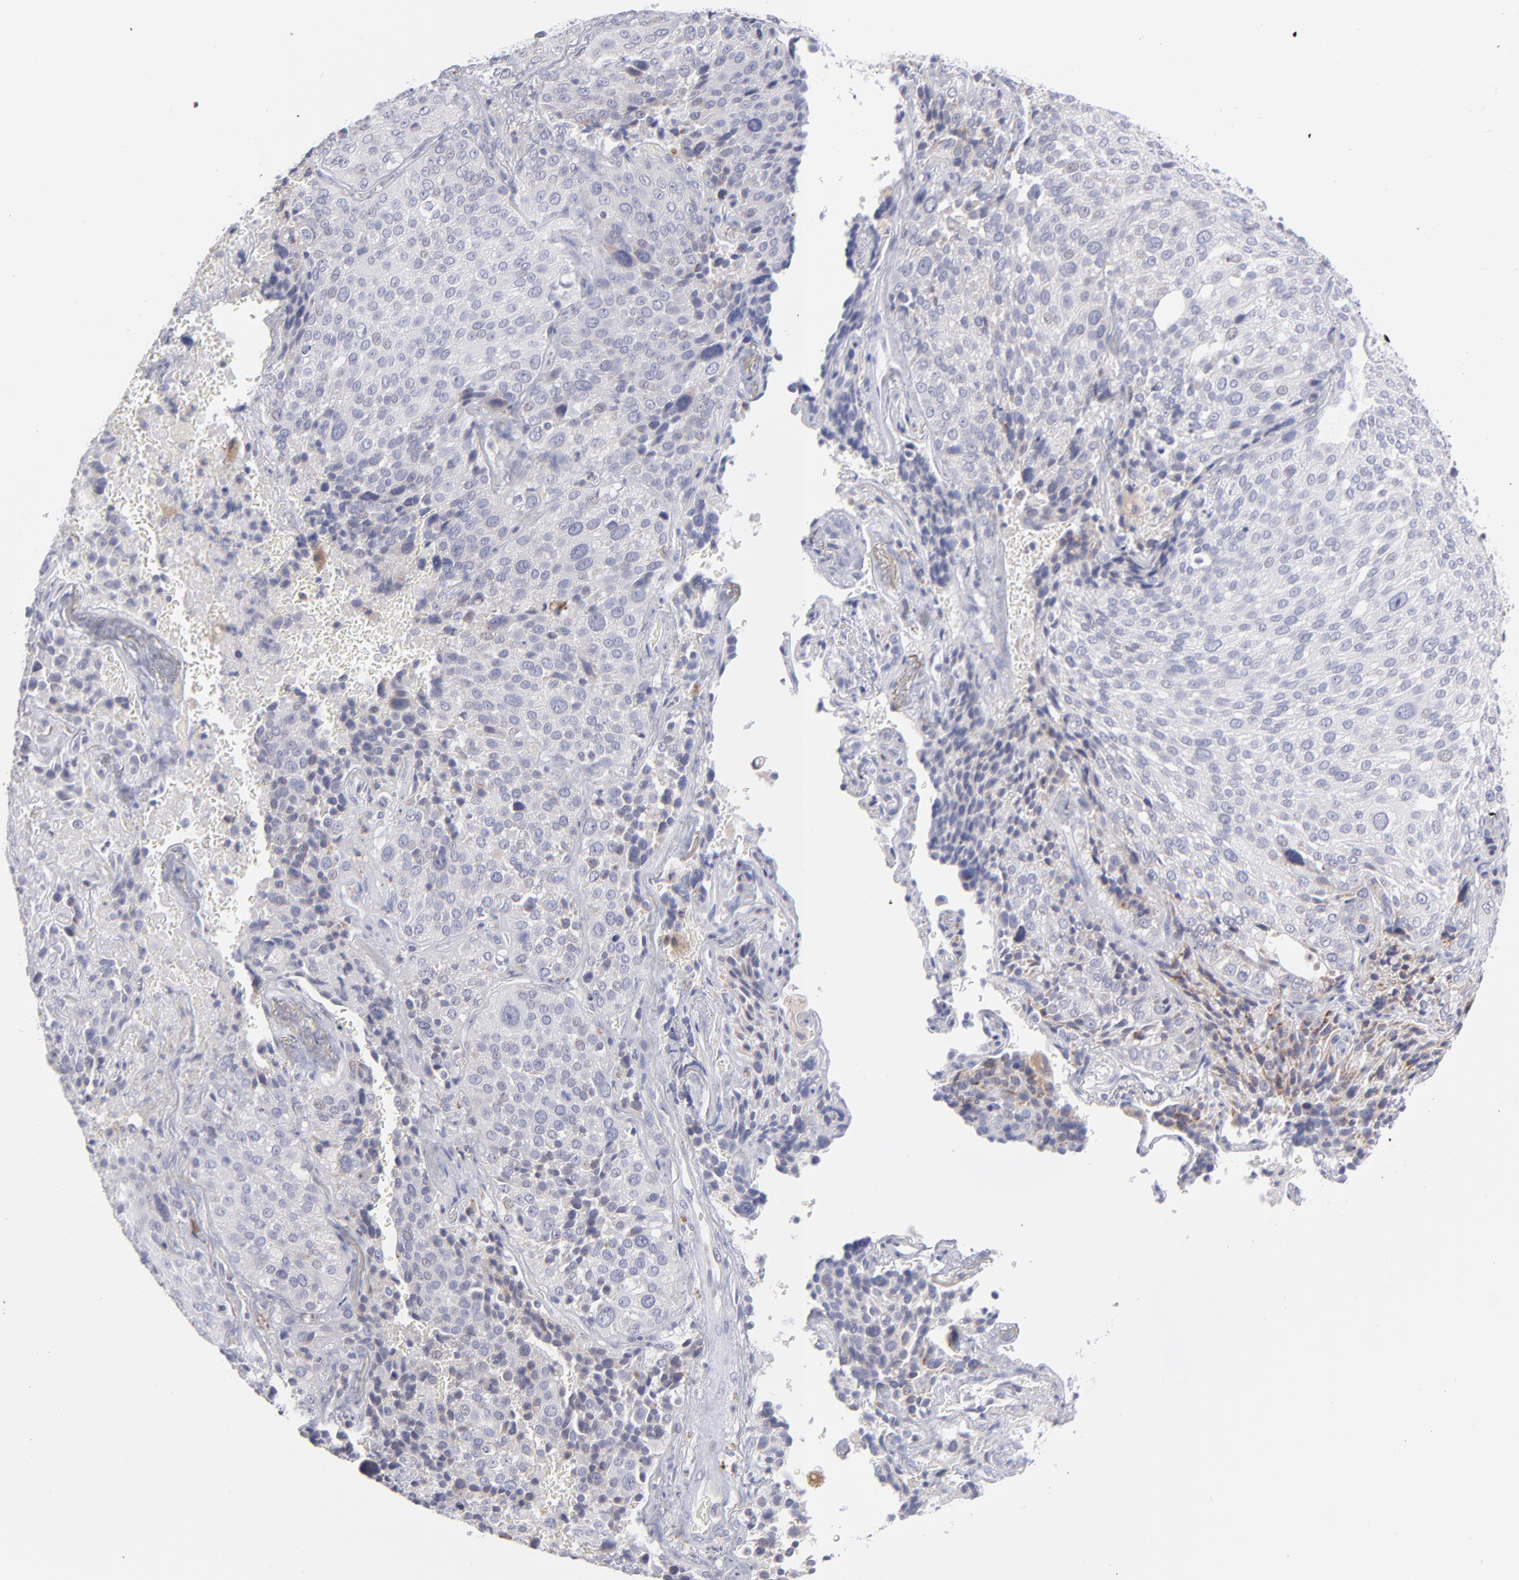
{"staining": {"intensity": "negative", "quantity": "none", "location": "none"}, "tissue": "lung cancer", "cell_type": "Tumor cells", "image_type": "cancer", "snomed": [{"axis": "morphology", "description": "Squamous cell carcinoma, NOS"}, {"axis": "topography", "description": "Lung"}], "caption": "The micrograph shows no staining of tumor cells in squamous cell carcinoma (lung). The staining was performed using DAB to visualize the protein expression in brown, while the nuclei were stained in blue with hematoxylin (Magnification: 20x).", "gene": "MTHFD2", "patient": {"sex": "male", "age": 54}}